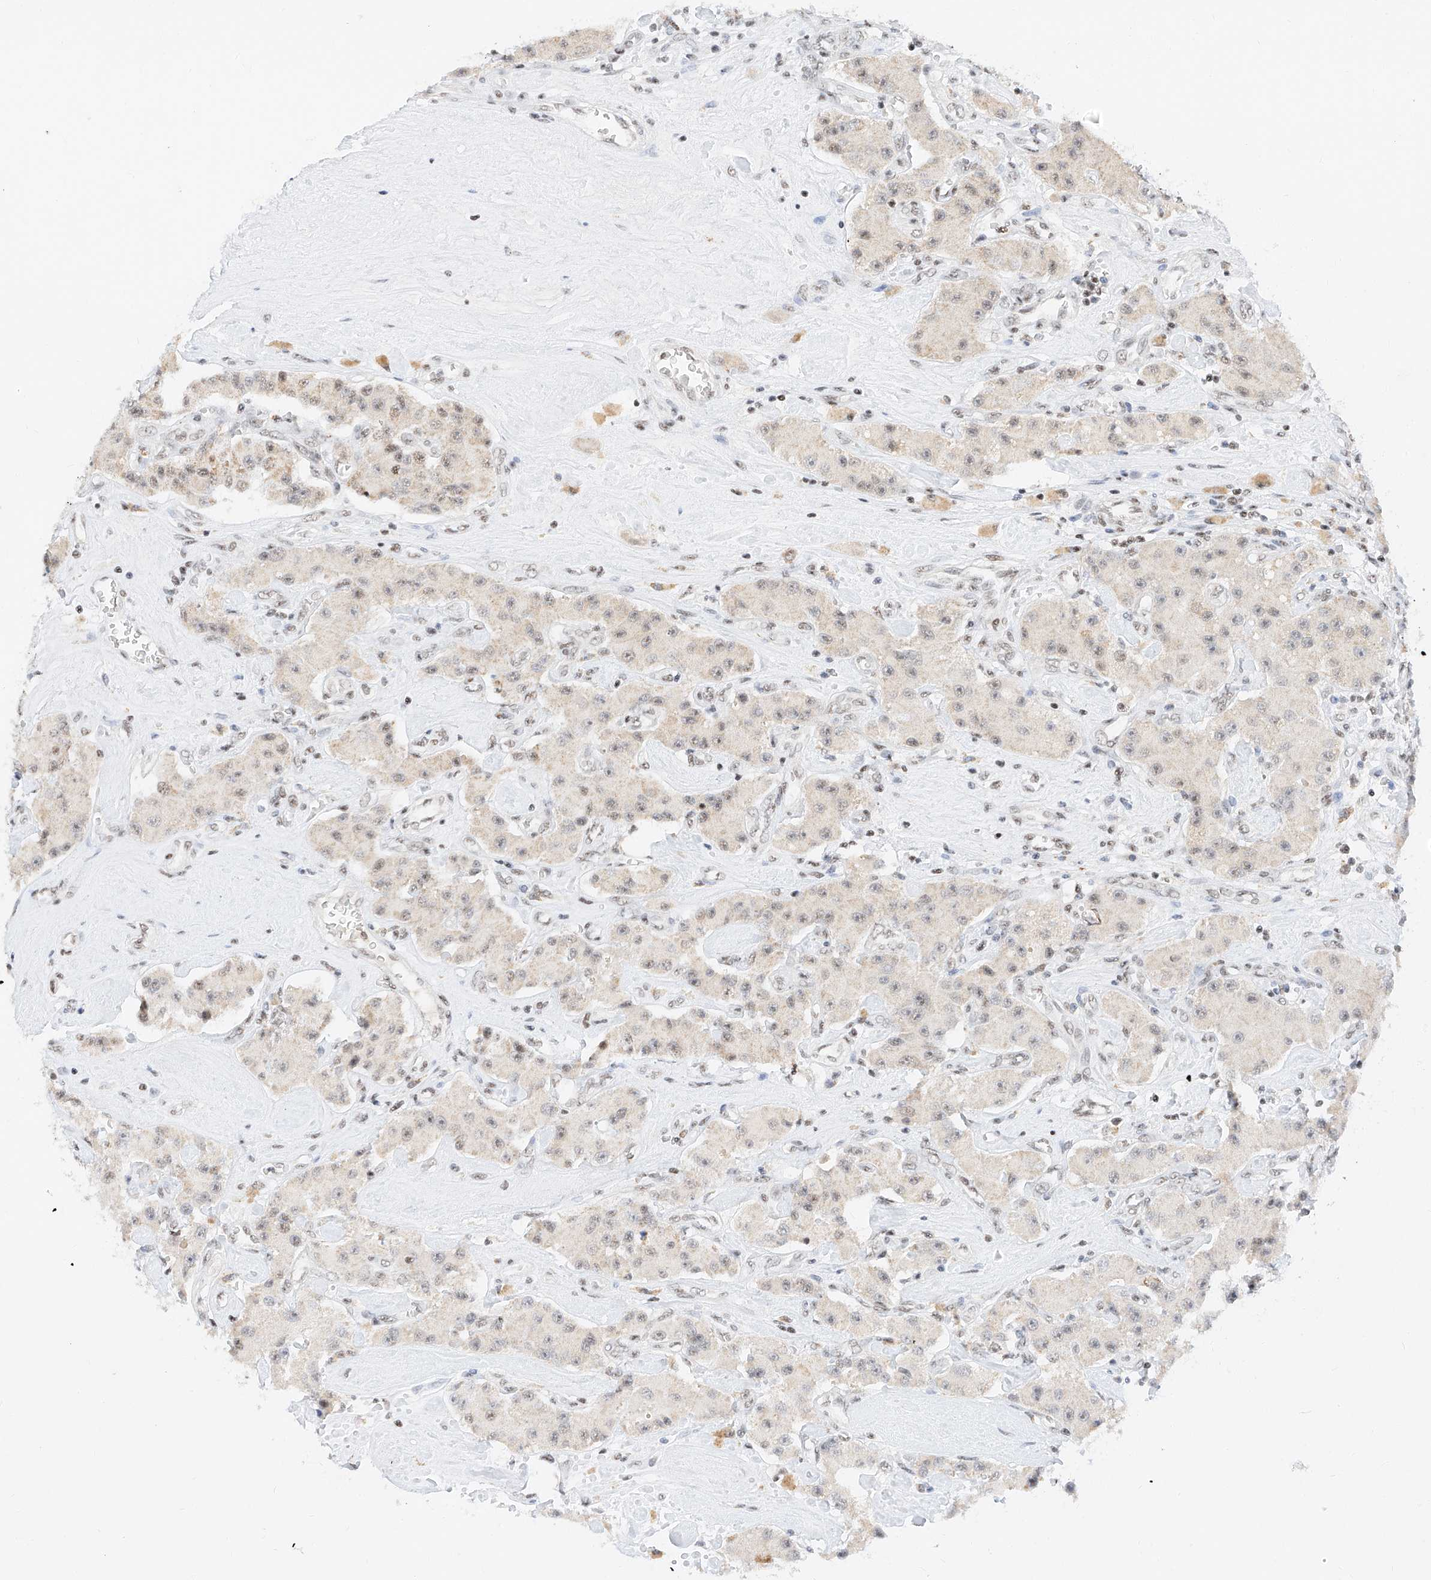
{"staining": {"intensity": "weak", "quantity": "<25%", "location": "nuclear"}, "tissue": "carcinoid", "cell_type": "Tumor cells", "image_type": "cancer", "snomed": [{"axis": "morphology", "description": "Carcinoid, malignant, NOS"}, {"axis": "topography", "description": "Pancreas"}], "caption": "High magnification brightfield microscopy of malignant carcinoid stained with DAB (3,3'-diaminobenzidine) (brown) and counterstained with hematoxylin (blue): tumor cells show no significant positivity. (DAB IHC visualized using brightfield microscopy, high magnification).", "gene": "NRF1", "patient": {"sex": "male", "age": 41}}